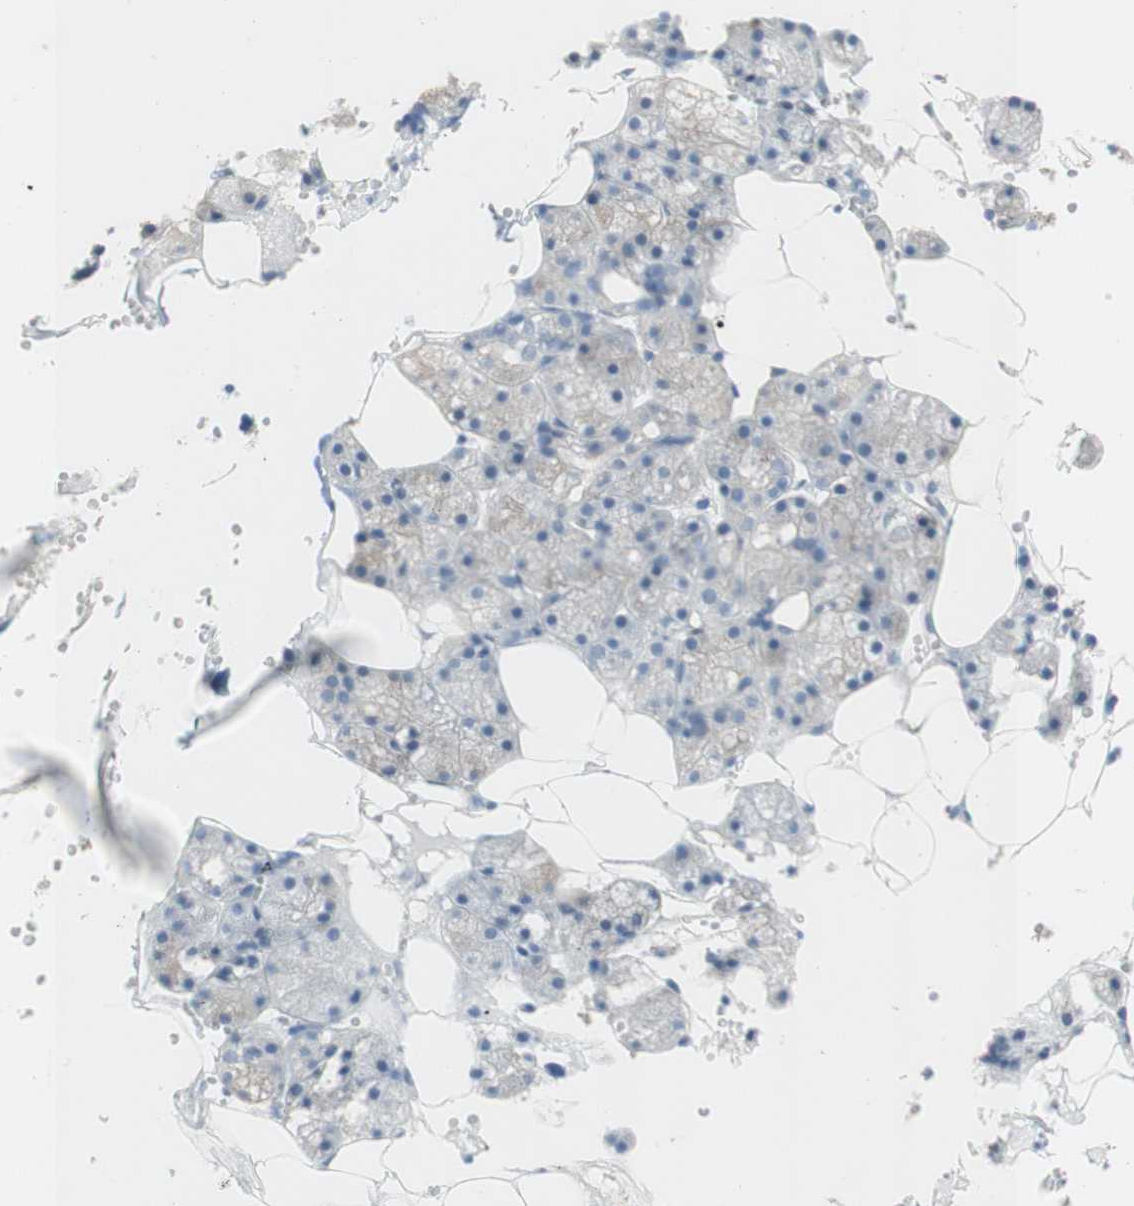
{"staining": {"intensity": "negative", "quantity": "none", "location": "none"}, "tissue": "salivary gland", "cell_type": "Glandular cells", "image_type": "normal", "snomed": [{"axis": "morphology", "description": "Normal tissue, NOS"}, {"axis": "topography", "description": "Salivary gland"}], "caption": "Protein analysis of unremarkable salivary gland displays no significant expression in glandular cells. Brightfield microscopy of IHC stained with DAB (brown) and hematoxylin (blue), captured at high magnification.", "gene": "ART3", "patient": {"sex": "male", "age": 62}}